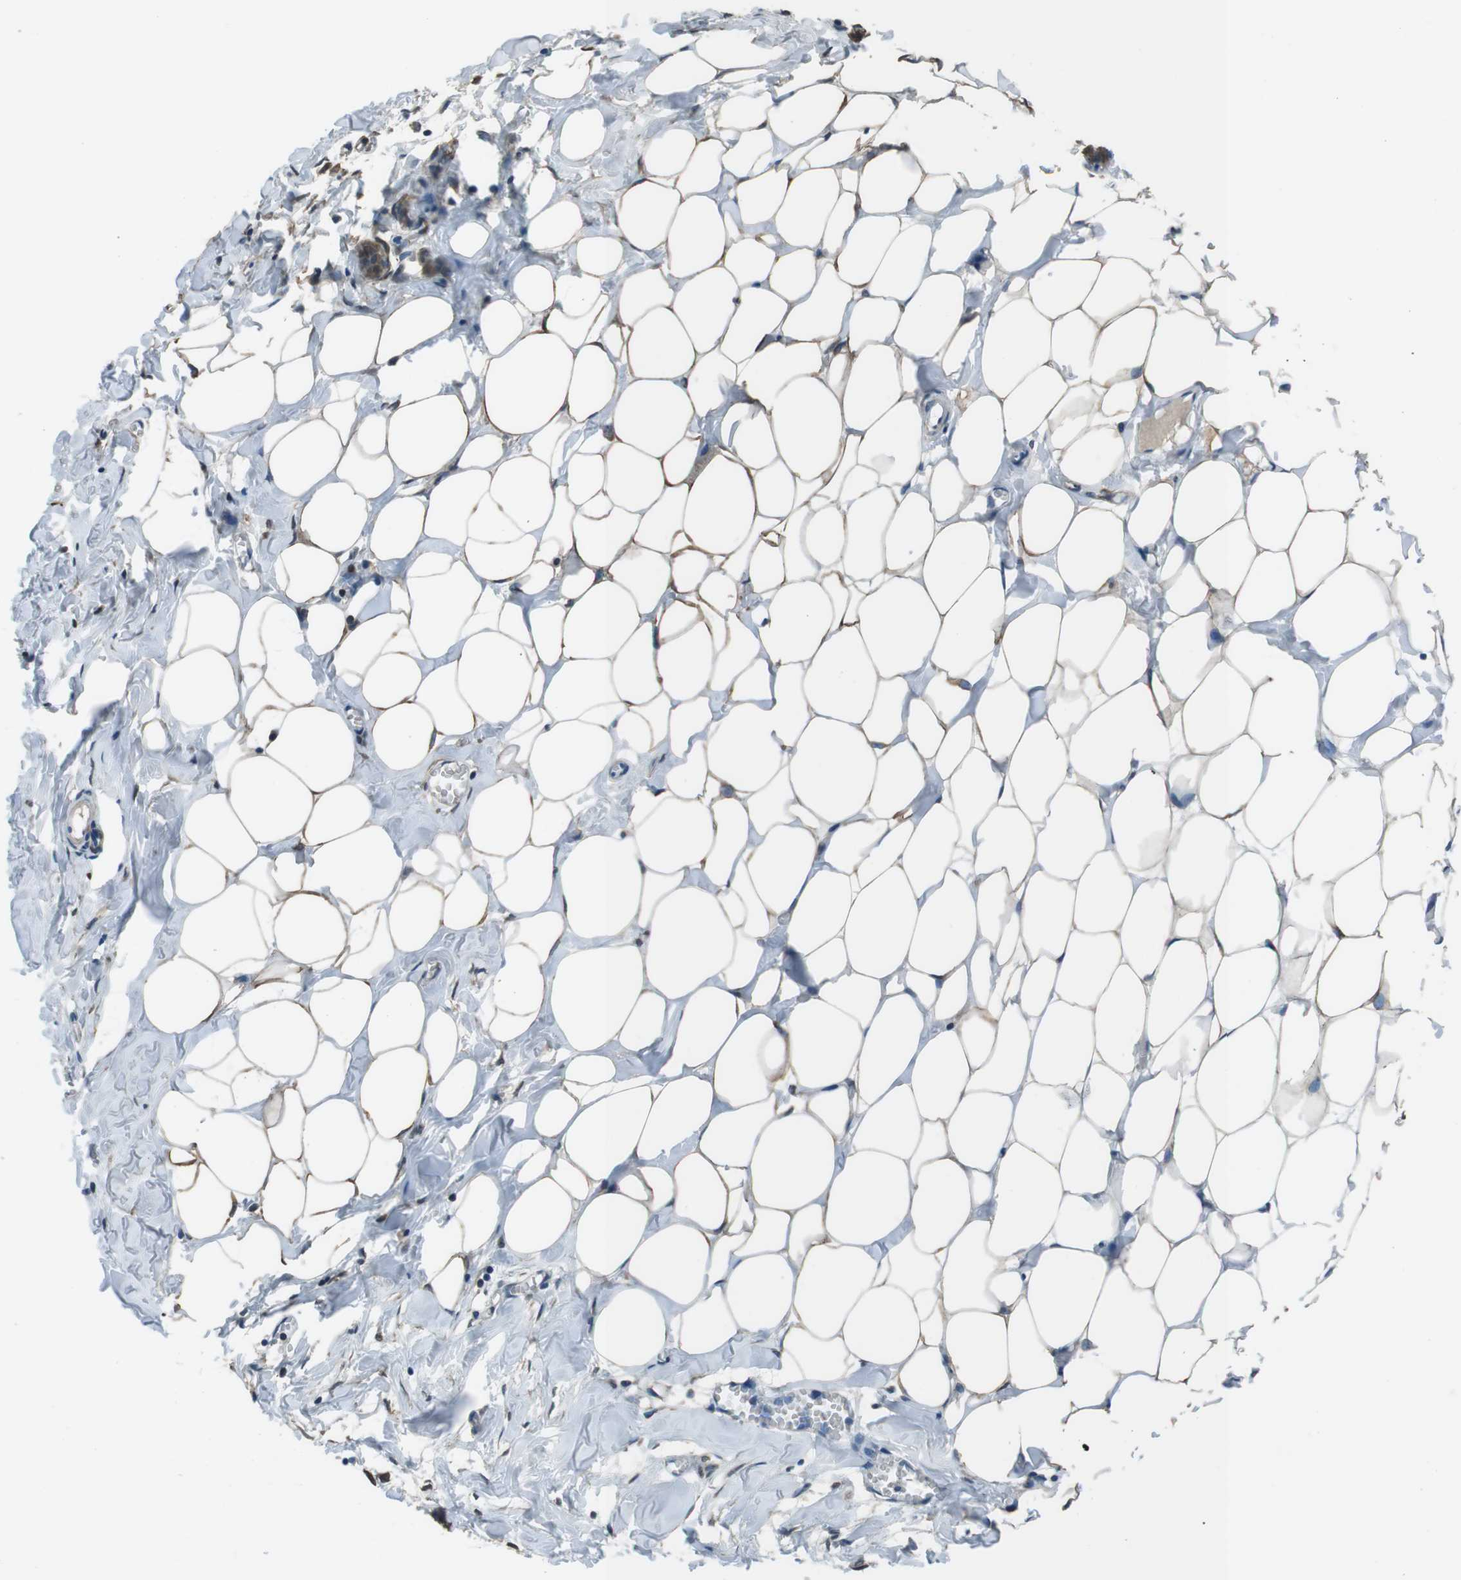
{"staining": {"intensity": "moderate", "quantity": "<25%", "location": "cytoplasmic/membranous"}, "tissue": "breast", "cell_type": "Adipocytes", "image_type": "normal", "snomed": [{"axis": "morphology", "description": "Normal tissue, NOS"}, {"axis": "topography", "description": "Breast"}], "caption": "A brown stain highlights moderate cytoplasmic/membranous staining of a protein in adipocytes of unremarkable breast. (IHC, brightfield microscopy, high magnification).", "gene": "TWSG1", "patient": {"sex": "female", "age": 27}}